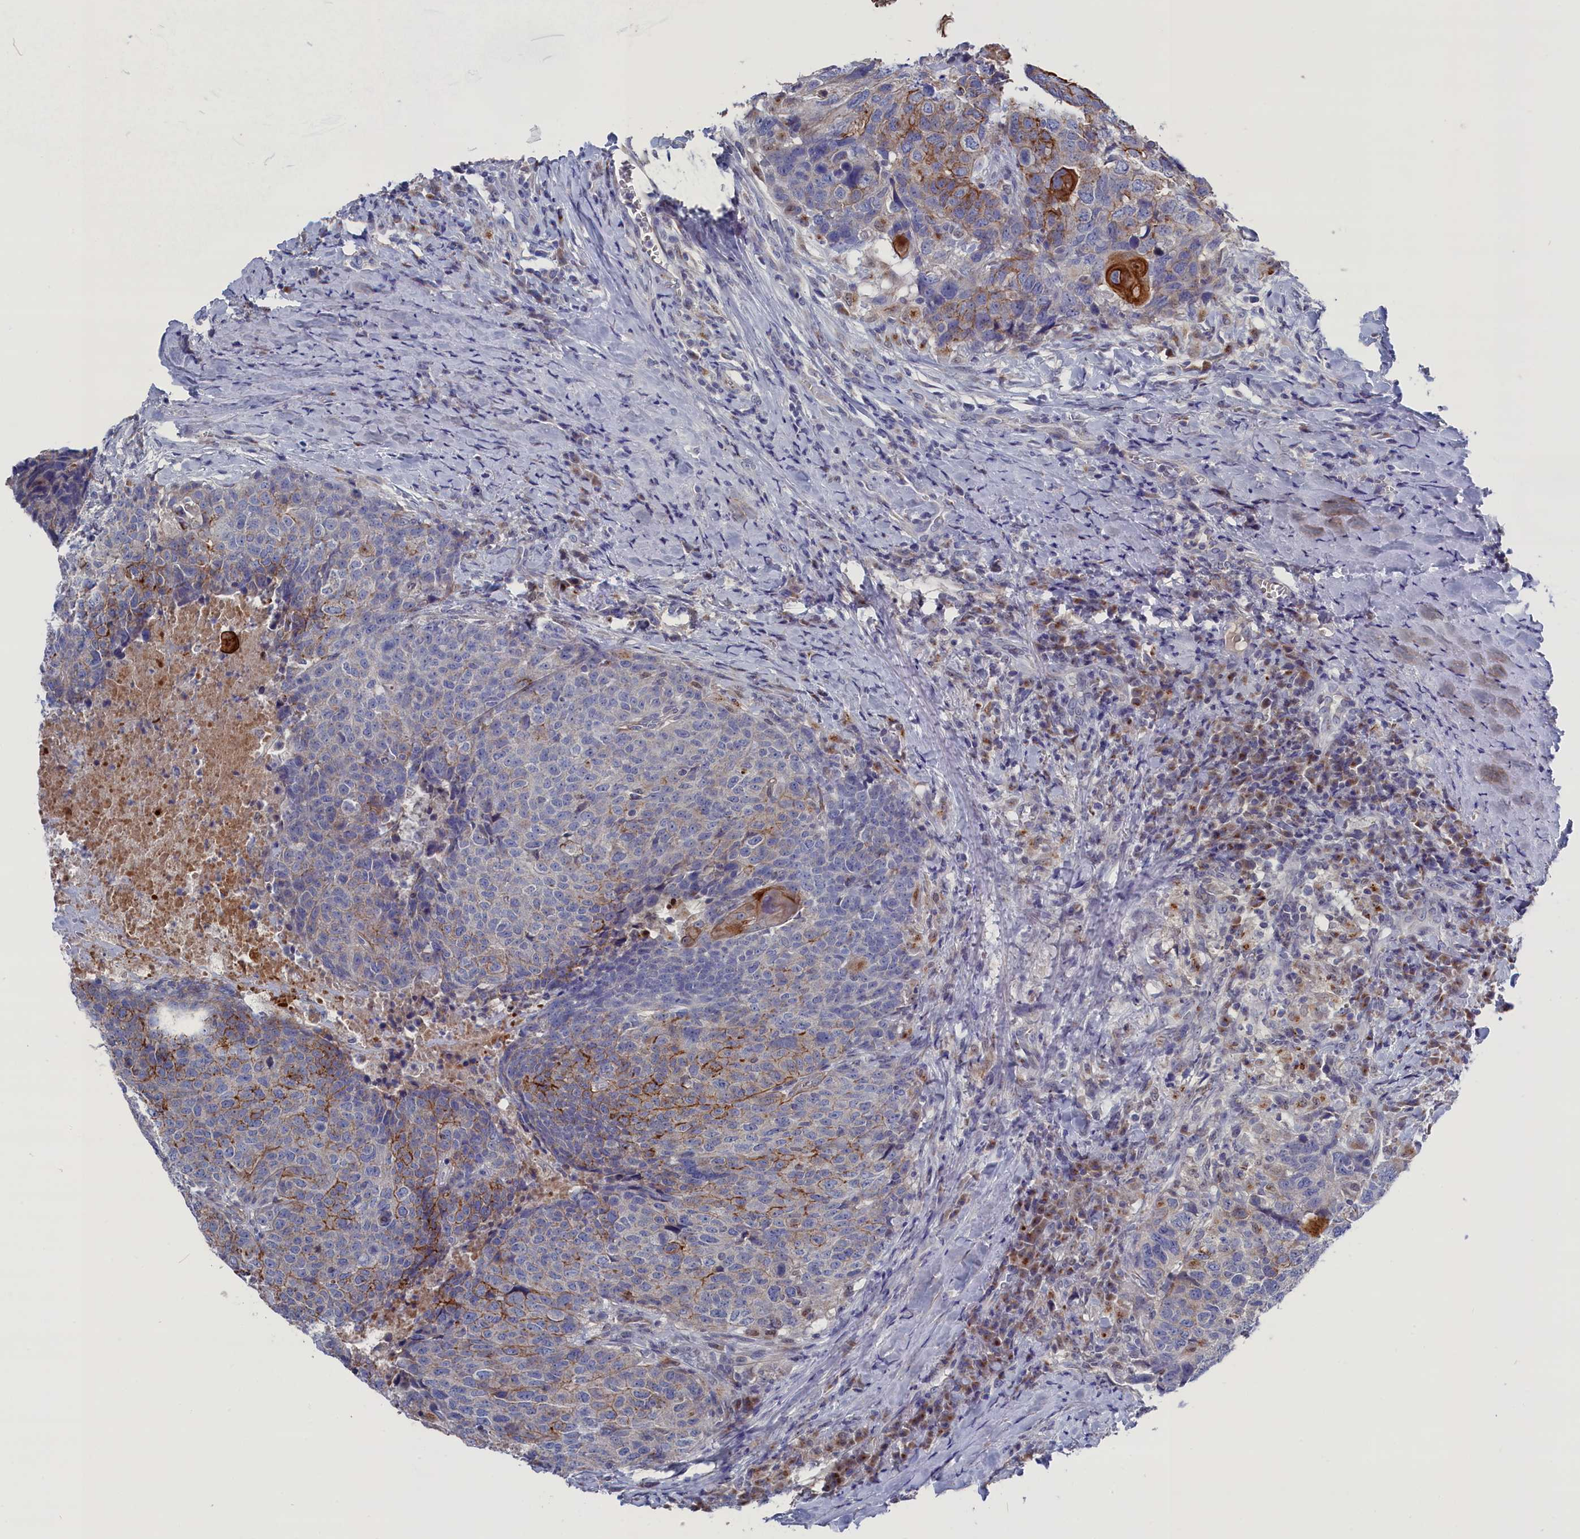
{"staining": {"intensity": "strong", "quantity": "<25%", "location": "cytoplasmic/membranous"}, "tissue": "head and neck cancer", "cell_type": "Tumor cells", "image_type": "cancer", "snomed": [{"axis": "morphology", "description": "Squamous cell carcinoma, NOS"}, {"axis": "topography", "description": "Head-Neck"}], "caption": "IHC of human squamous cell carcinoma (head and neck) reveals medium levels of strong cytoplasmic/membranous positivity in approximately <25% of tumor cells.", "gene": "GPR108", "patient": {"sex": "male", "age": 66}}